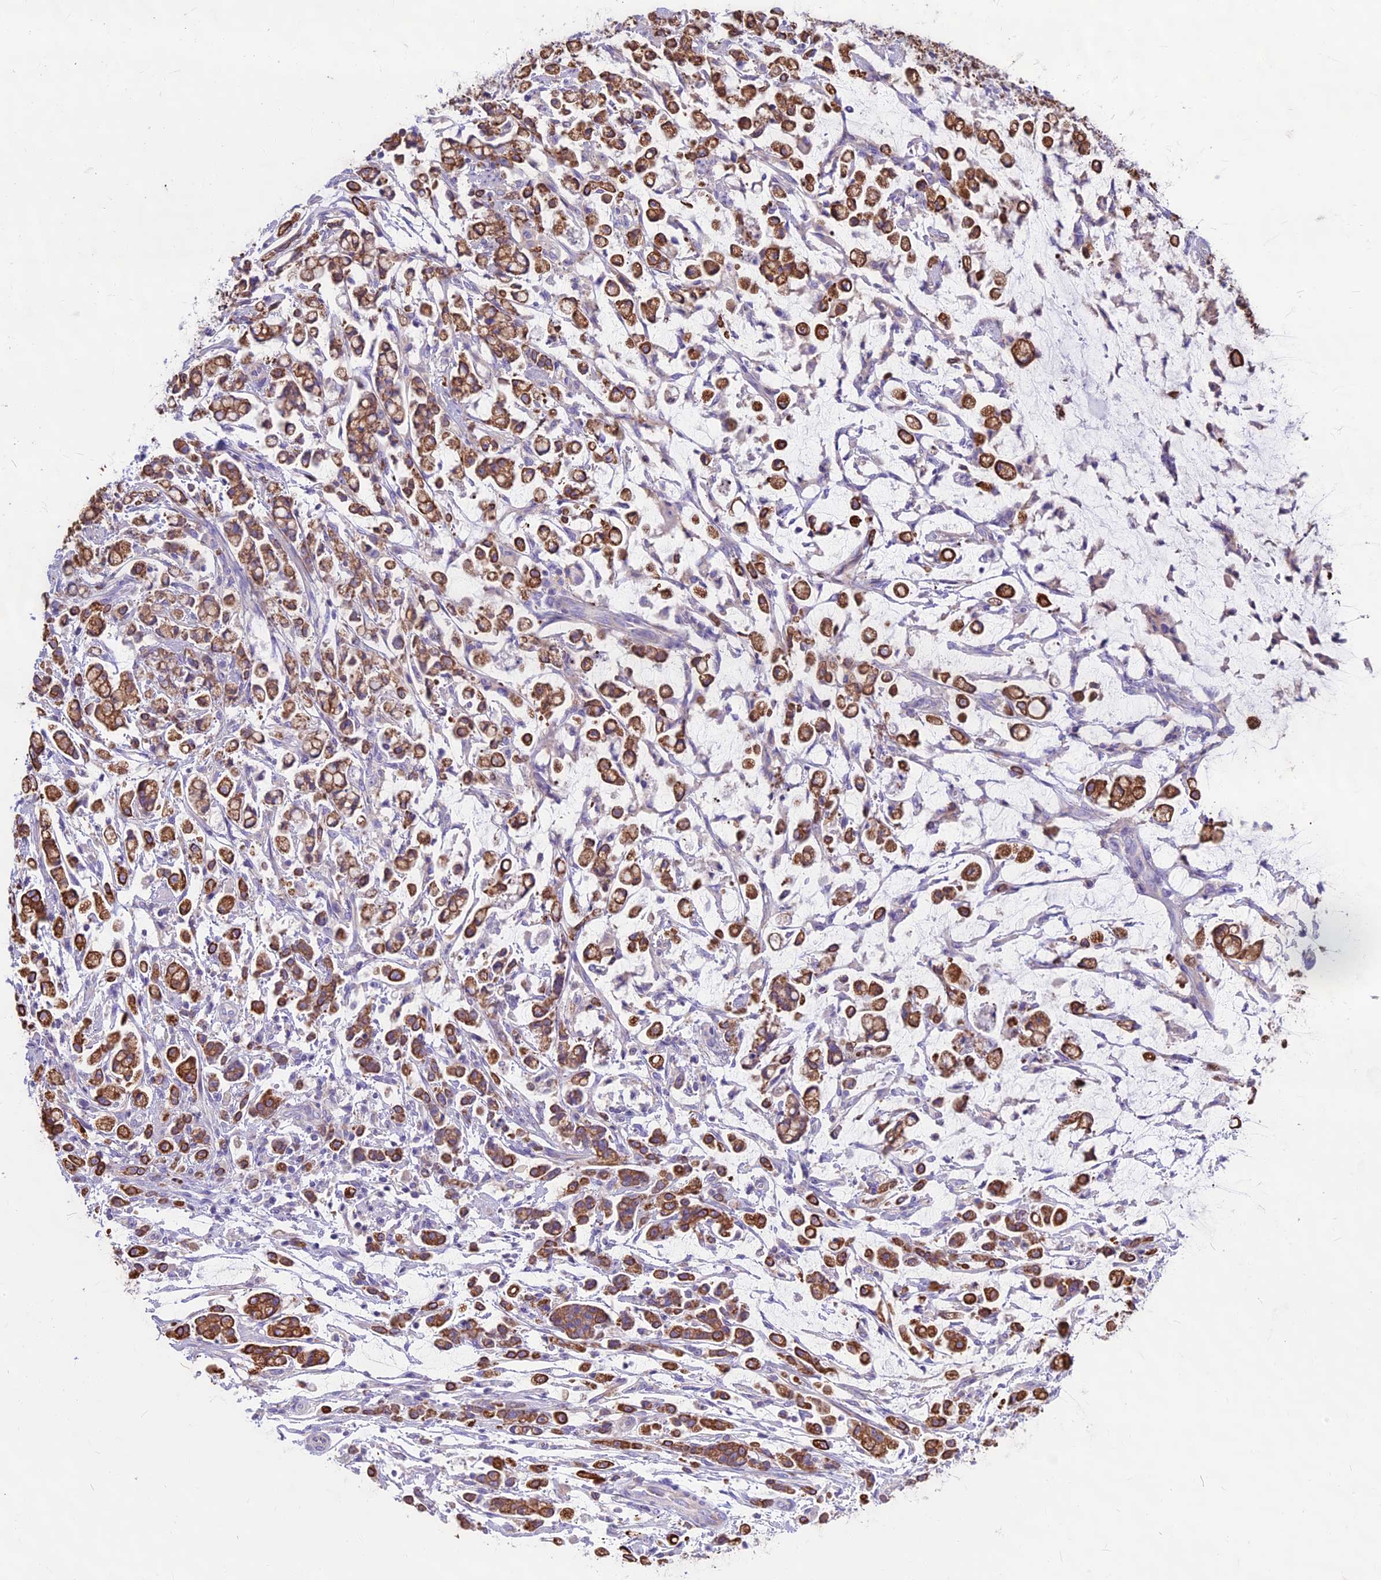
{"staining": {"intensity": "strong", "quantity": ">75%", "location": "cytoplasmic/membranous"}, "tissue": "stomach cancer", "cell_type": "Tumor cells", "image_type": "cancer", "snomed": [{"axis": "morphology", "description": "Adenocarcinoma, NOS"}, {"axis": "topography", "description": "Stomach"}], "caption": "There is high levels of strong cytoplasmic/membranous staining in tumor cells of stomach adenocarcinoma, as demonstrated by immunohistochemical staining (brown color).", "gene": "CDAN1", "patient": {"sex": "female", "age": 60}}